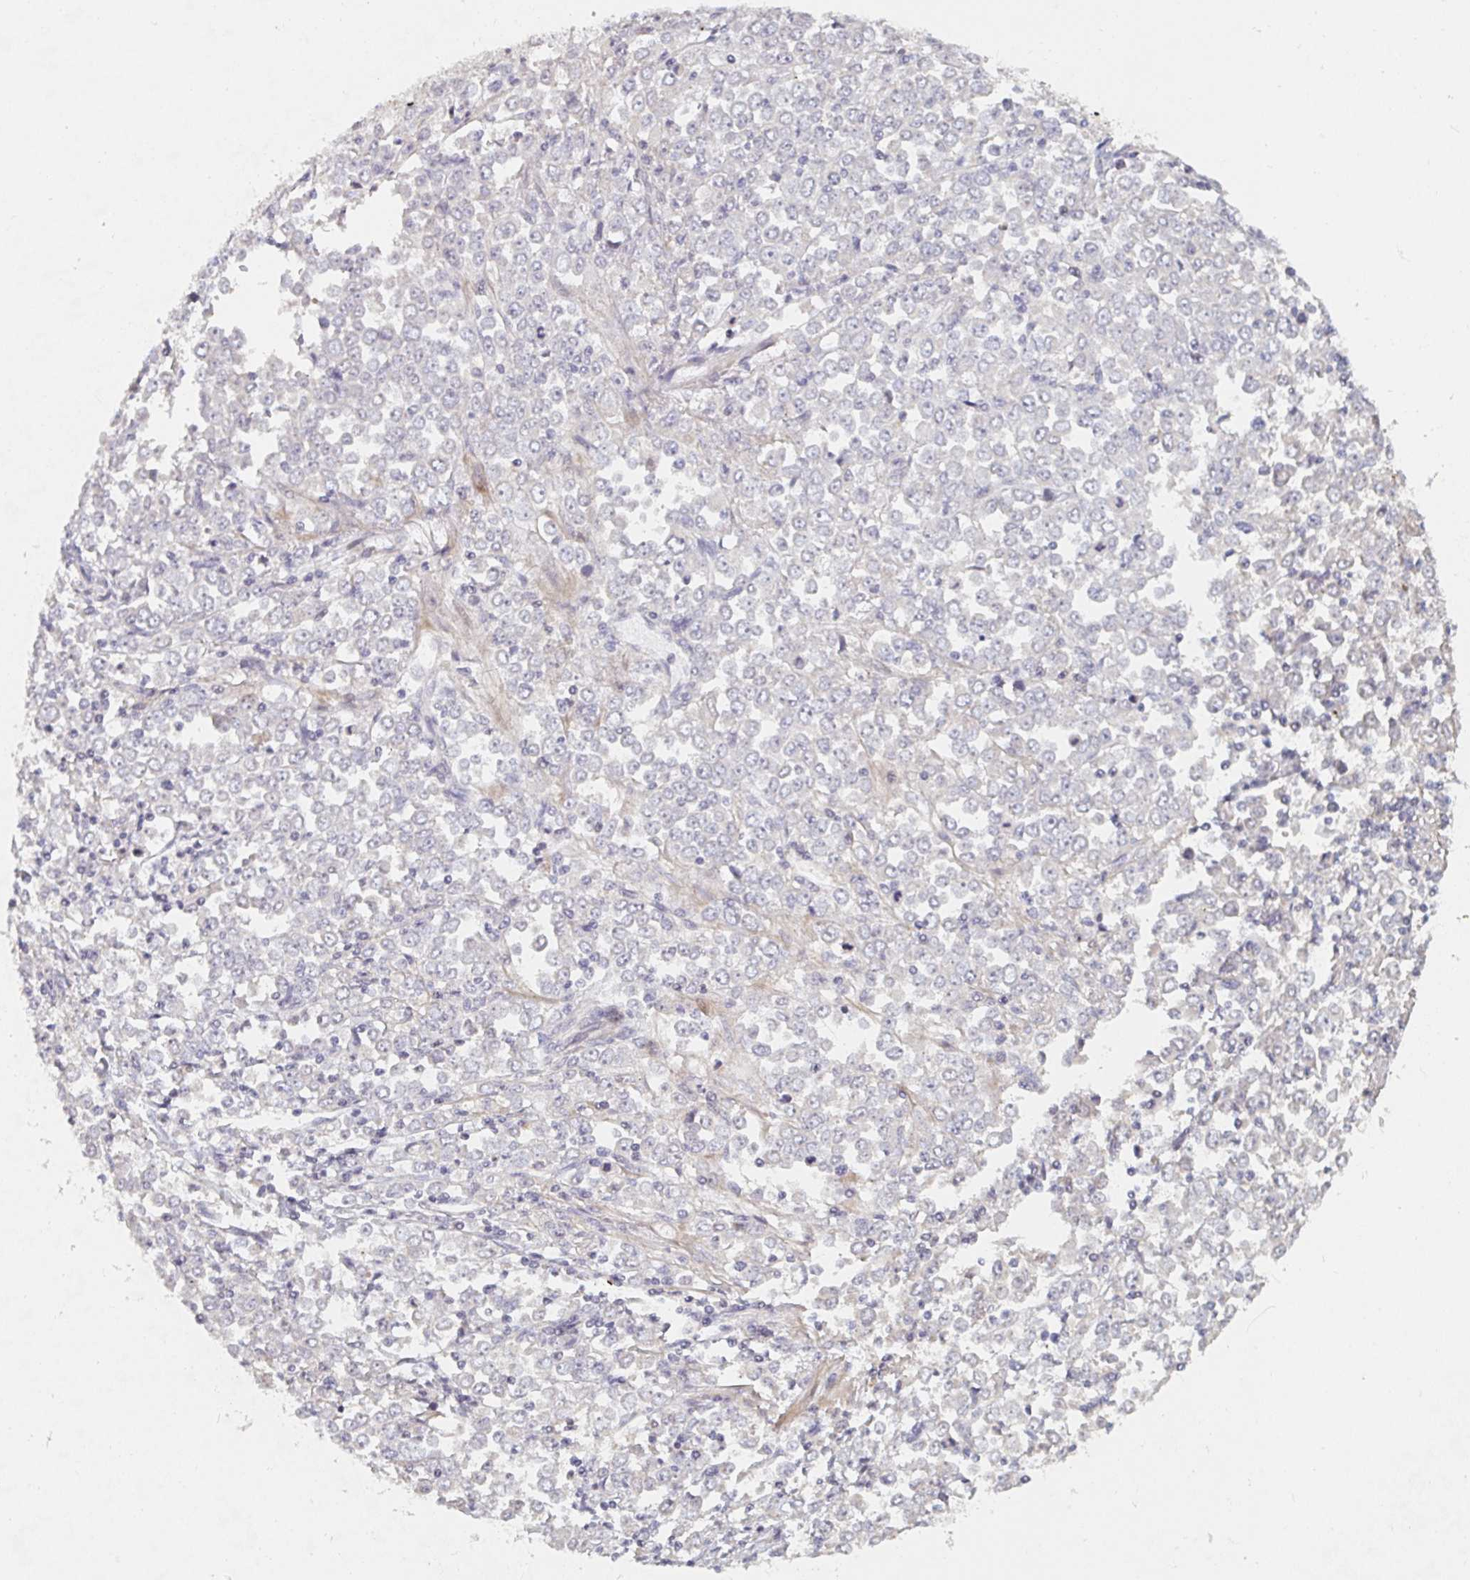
{"staining": {"intensity": "negative", "quantity": "none", "location": "none"}, "tissue": "stomach cancer", "cell_type": "Tumor cells", "image_type": "cancer", "snomed": [{"axis": "morphology", "description": "Adenocarcinoma, NOS"}, {"axis": "topography", "description": "Stomach, upper"}], "caption": "DAB (3,3'-diaminobenzidine) immunohistochemical staining of stomach cancer exhibits no significant positivity in tumor cells.", "gene": "NME9", "patient": {"sex": "male", "age": 70}}